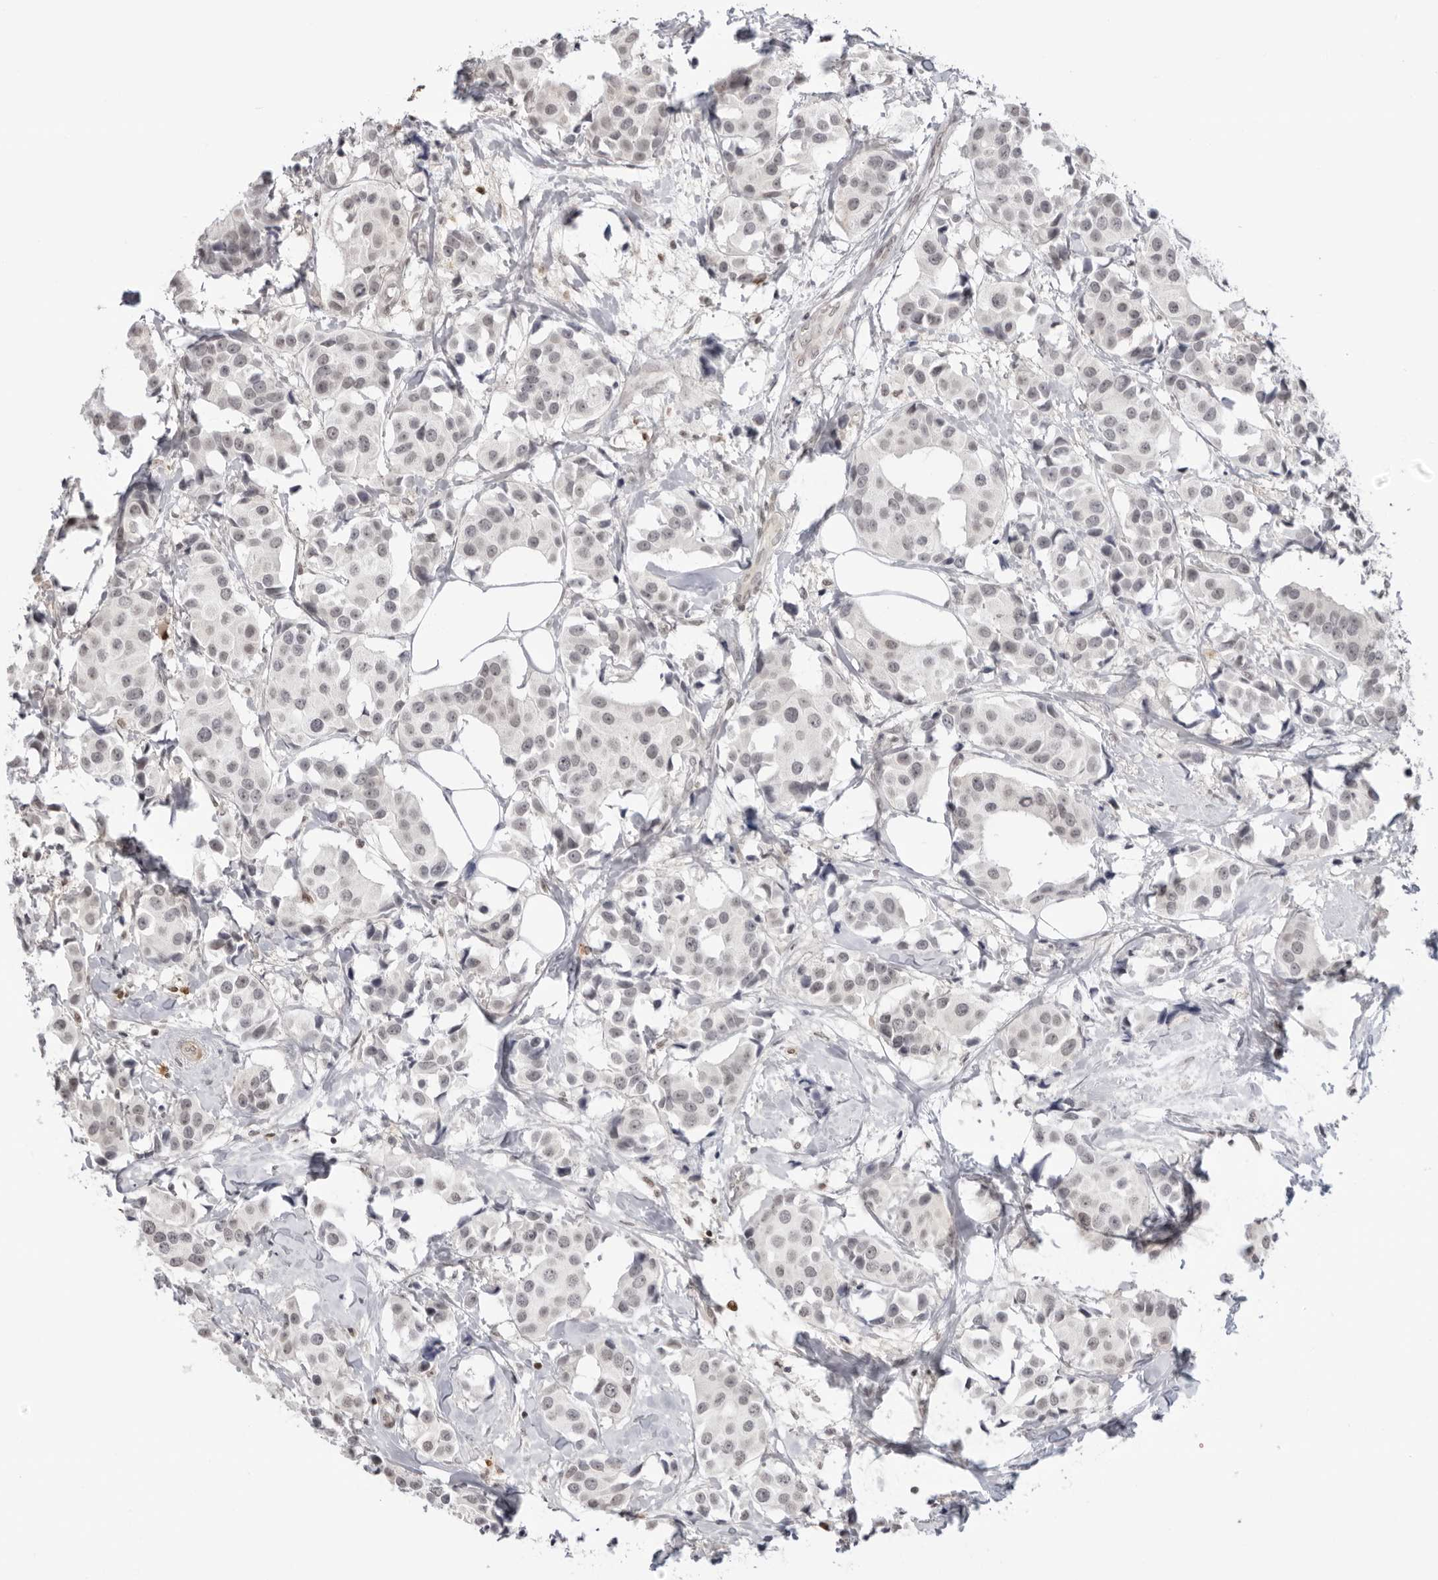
{"staining": {"intensity": "negative", "quantity": "none", "location": "none"}, "tissue": "breast cancer", "cell_type": "Tumor cells", "image_type": "cancer", "snomed": [{"axis": "morphology", "description": "Normal tissue, NOS"}, {"axis": "morphology", "description": "Duct carcinoma"}, {"axis": "topography", "description": "Breast"}], "caption": "This is an immunohistochemistry micrograph of human breast cancer (infiltrating ductal carcinoma). There is no staining in tumor cells.", "gene": "RNF146", "patient": {"sex": "female", "age": 39}}